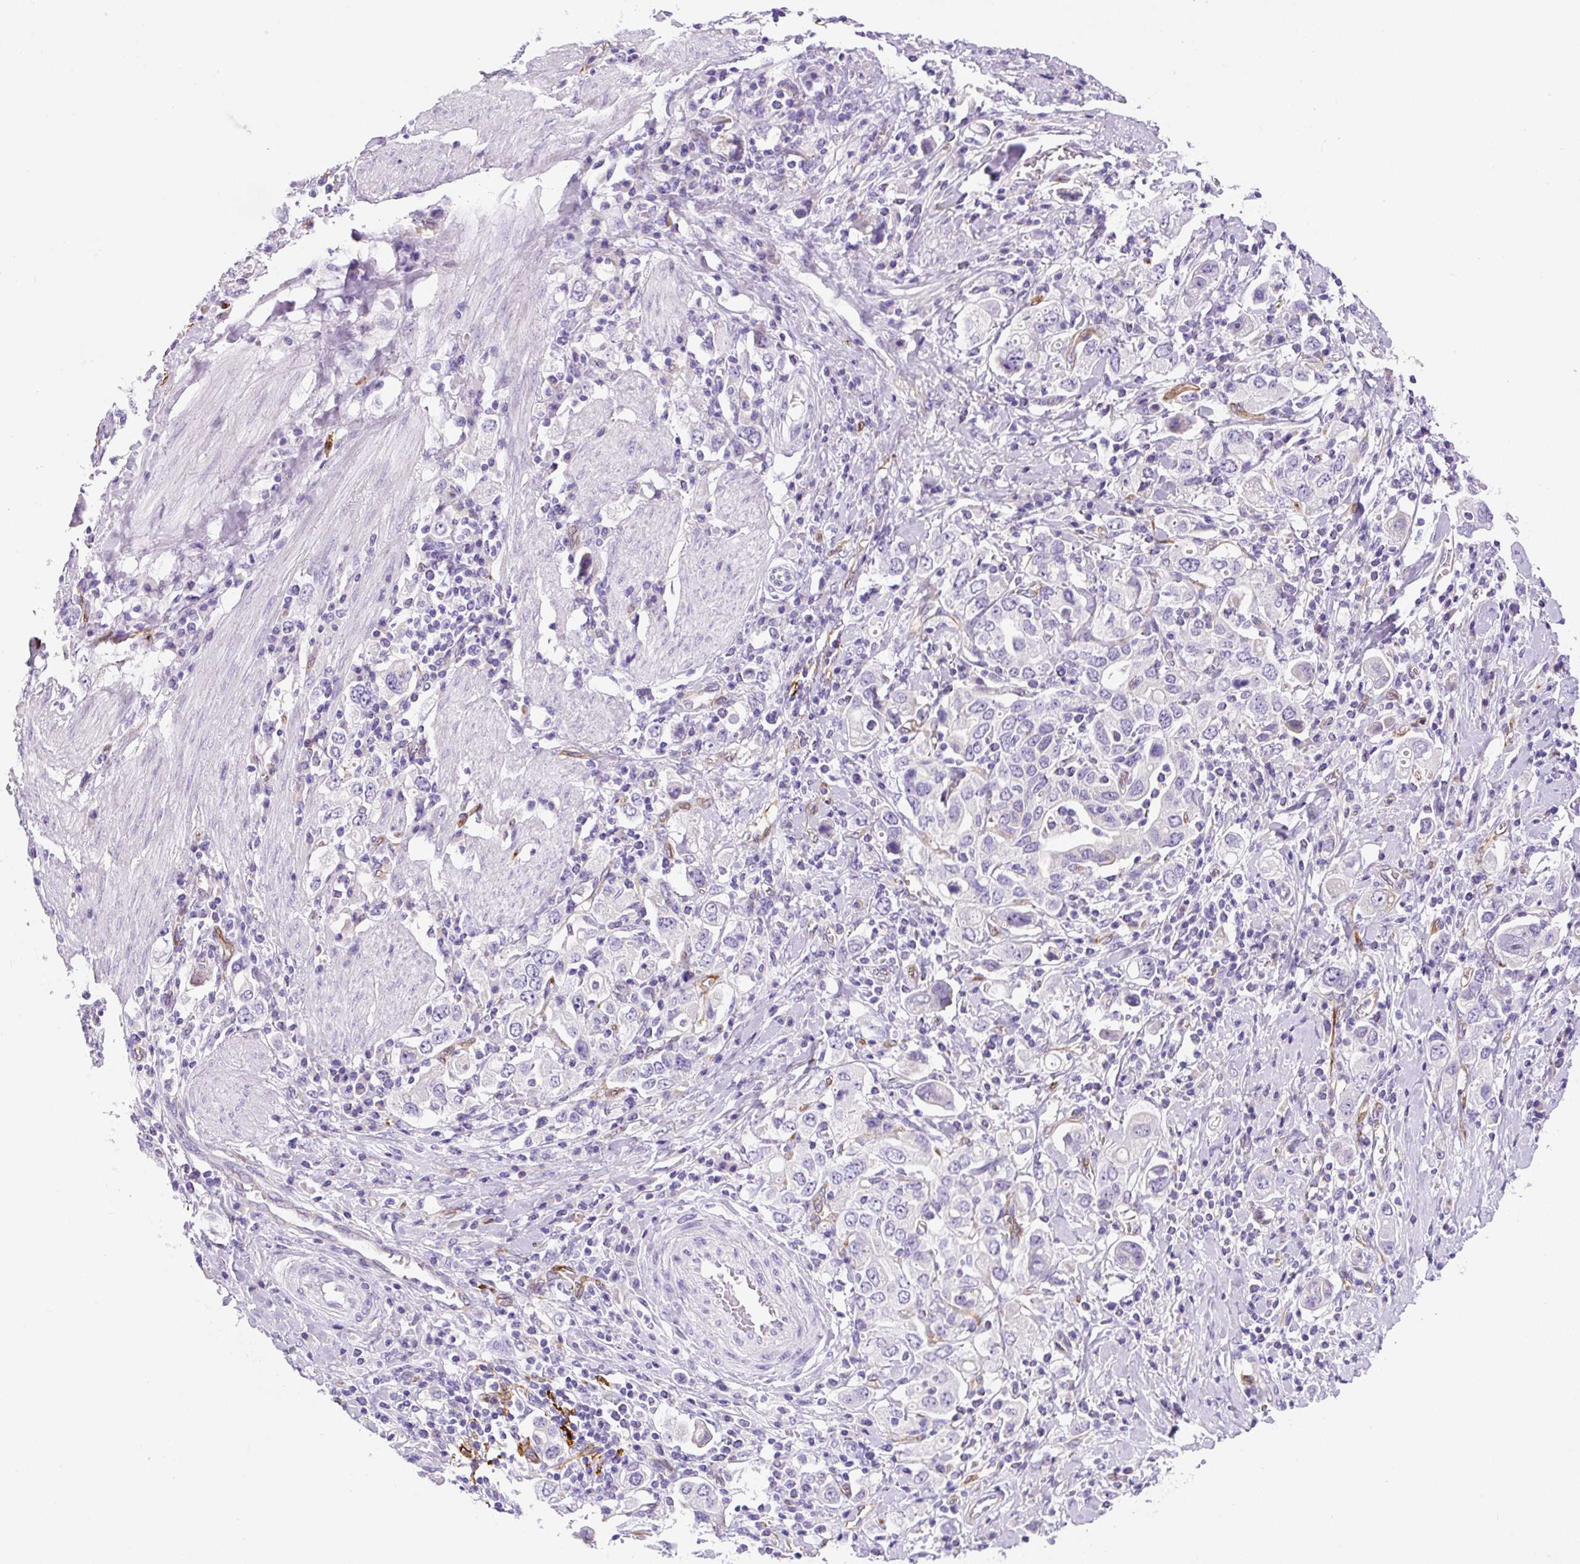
{"staining": {"intensity": "negative", "quantity": "none", "location": "none"}, "tissue": "stomach cancer", "cell_type": "Tumor cells", "image_type": "cancer", "snomed": [{"axis": "morphology", "description": "Adenocarcinoma, NOS"}, {"axis": "topography", "description": "Stomach, upper"}], "caption": "The photomicrograph demonstrates no significant staining in tumor cells of stomach cancer.", "gene": "ASB4", "patient": {"sex": "male", "age": 62}}